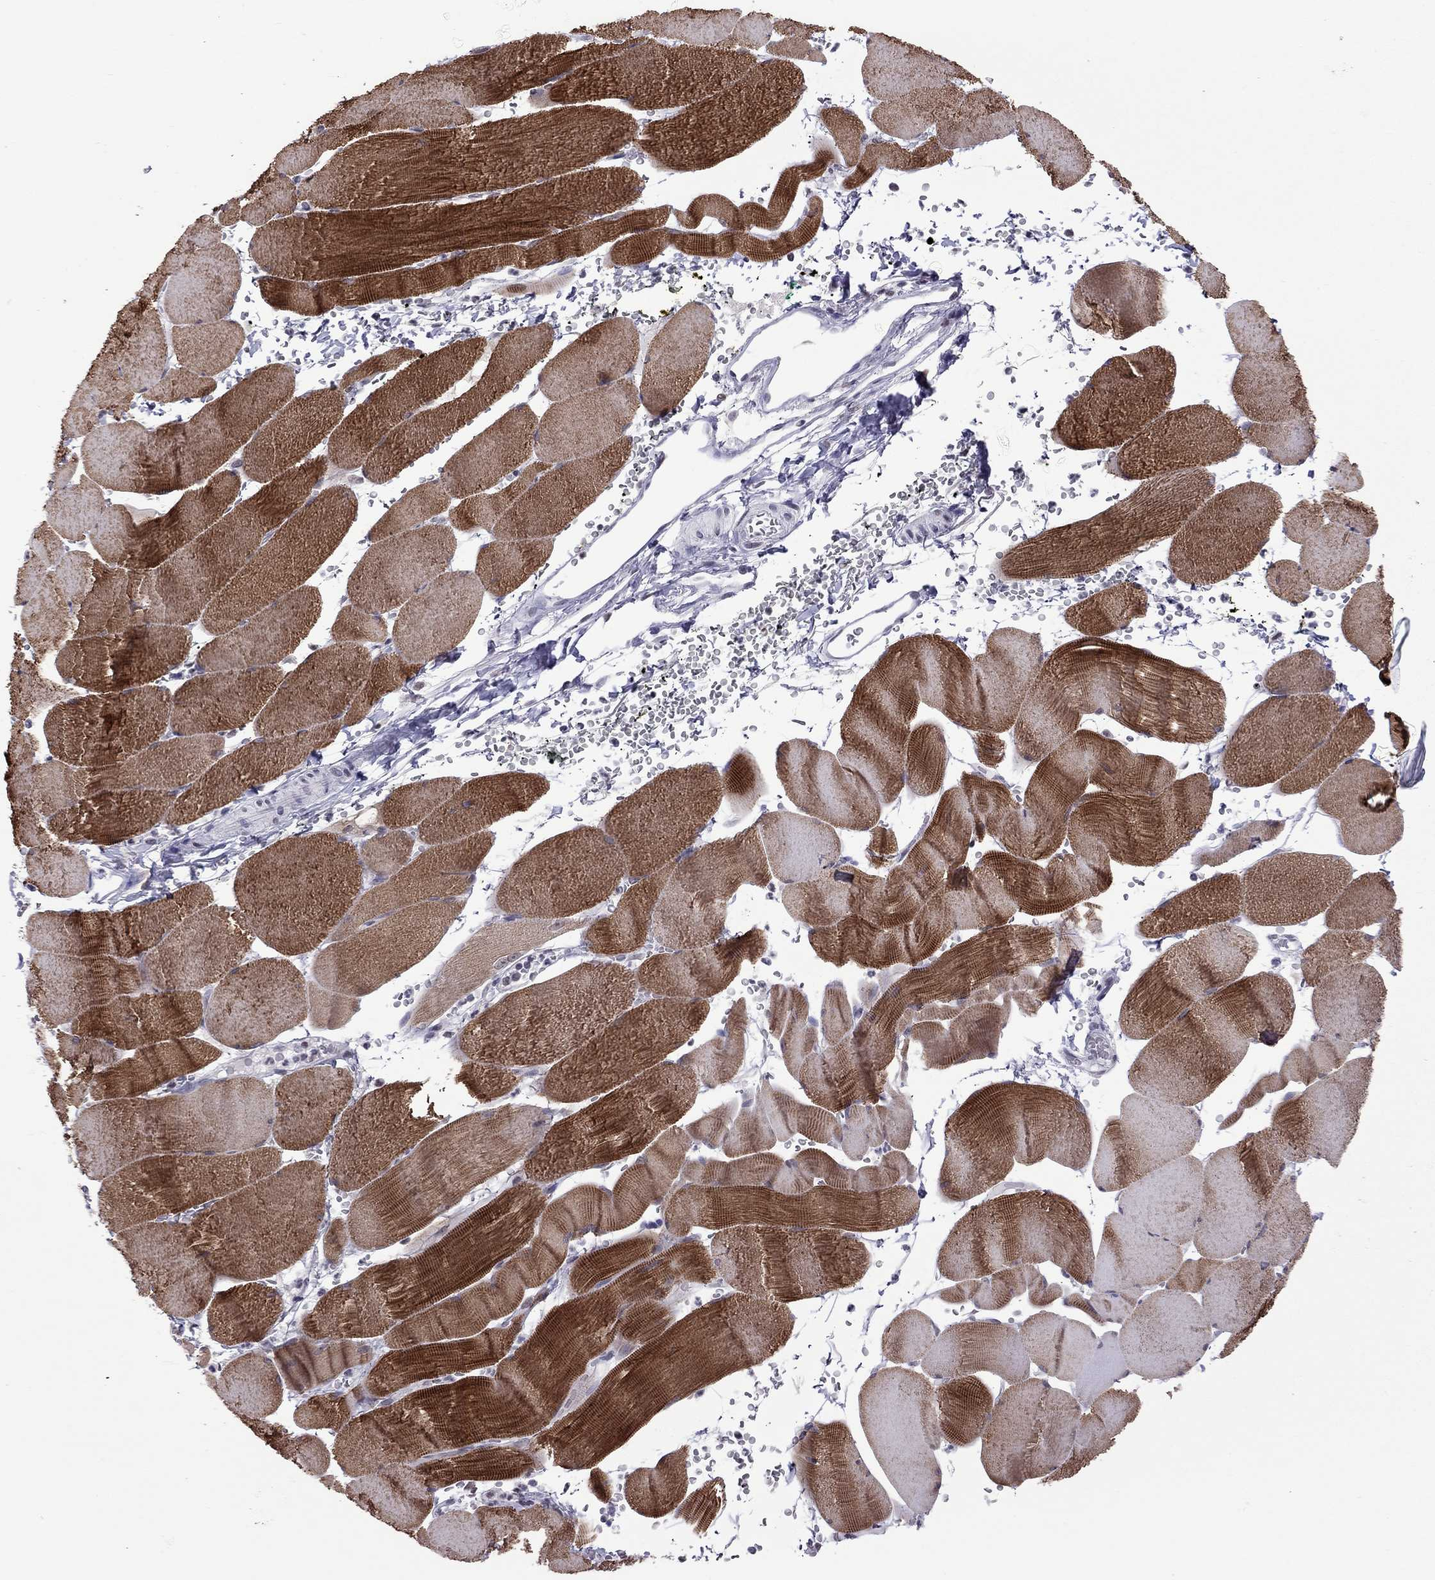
{"staining": {"intensity": "strong", "quantity": "25%-75%", "location": "cytoplasmic/membranous"}, "tissue": "skeletal muscle", "cell_type": "Myocytes", "image_type": "normal", "snomed": [{"axis": "morphology", "description": "Normal tissue, NOS"}, {"axis": "topography", "description": "Skeletal muscle"}], "caption": "Protein staining of unremarkable skeletal muscle reveals strong cytoplasmic/membranous expression in approximately 25%-75% of myocytes. The staining is performed using DAB brown chromogen to label protein expression. The nuclei are counter-stained blue using hematoxylin.", "gene": "PPP1R3A", "patient": {"sex": "male", "age": 56}}